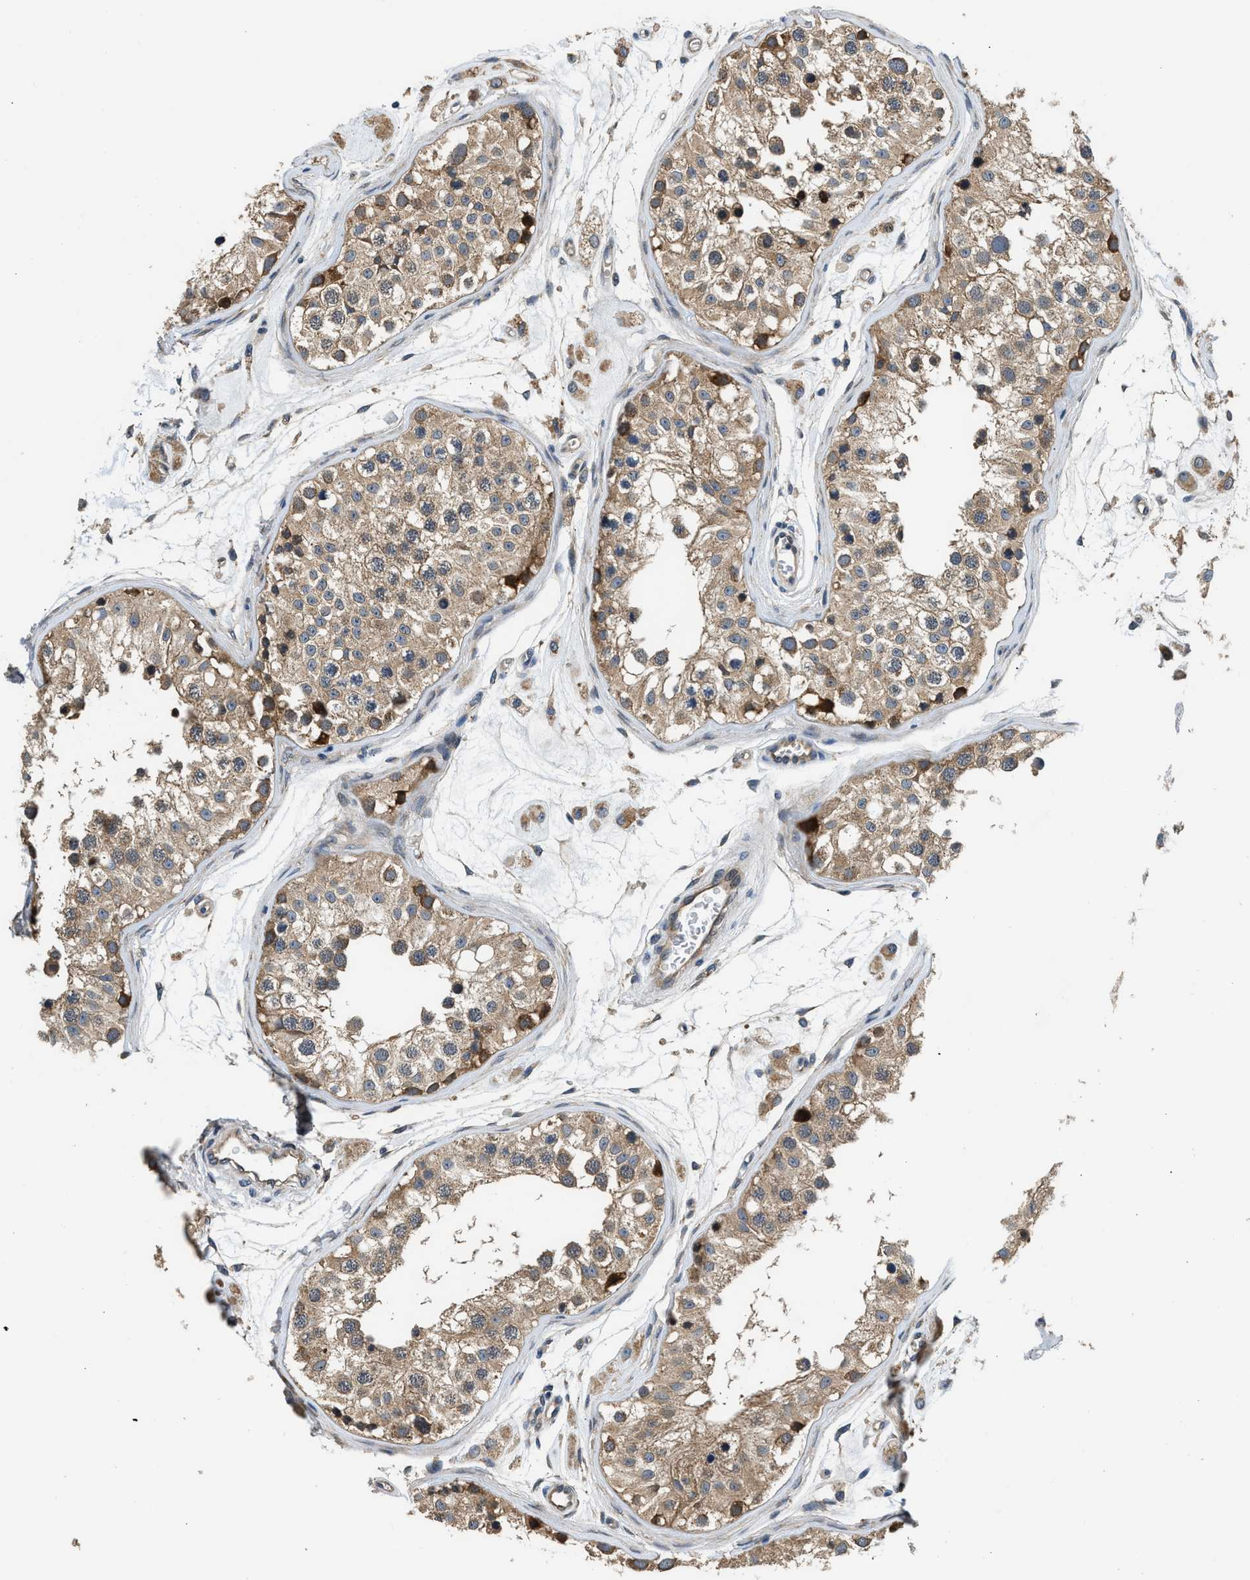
{"staining": {"intensity": "moderate", "quantity": ">75%", "location": "cytoplasmic/membranous"}, "tissue": "testis", "cell_type": "Cells in seminiferous ducts", "image_type": "normal", "snomed": [{"axis": "morphology", "description": "Normal tissue, NOS"}, {"axis": "morphology", "description": "Adenocarcinoma, metastatic, NOS"}, {"axis": "topography", "description": "Testis"}], "caption": "This image demonstrates immunohistochemistry (IHC) staining of normal human testis, with medium moderate cytoplasmic/membranous staining in approximately >75% of cells in seminiferous ducts.", "gene": "IL3RA", "patient": {"sex": "male", "age": 26}}